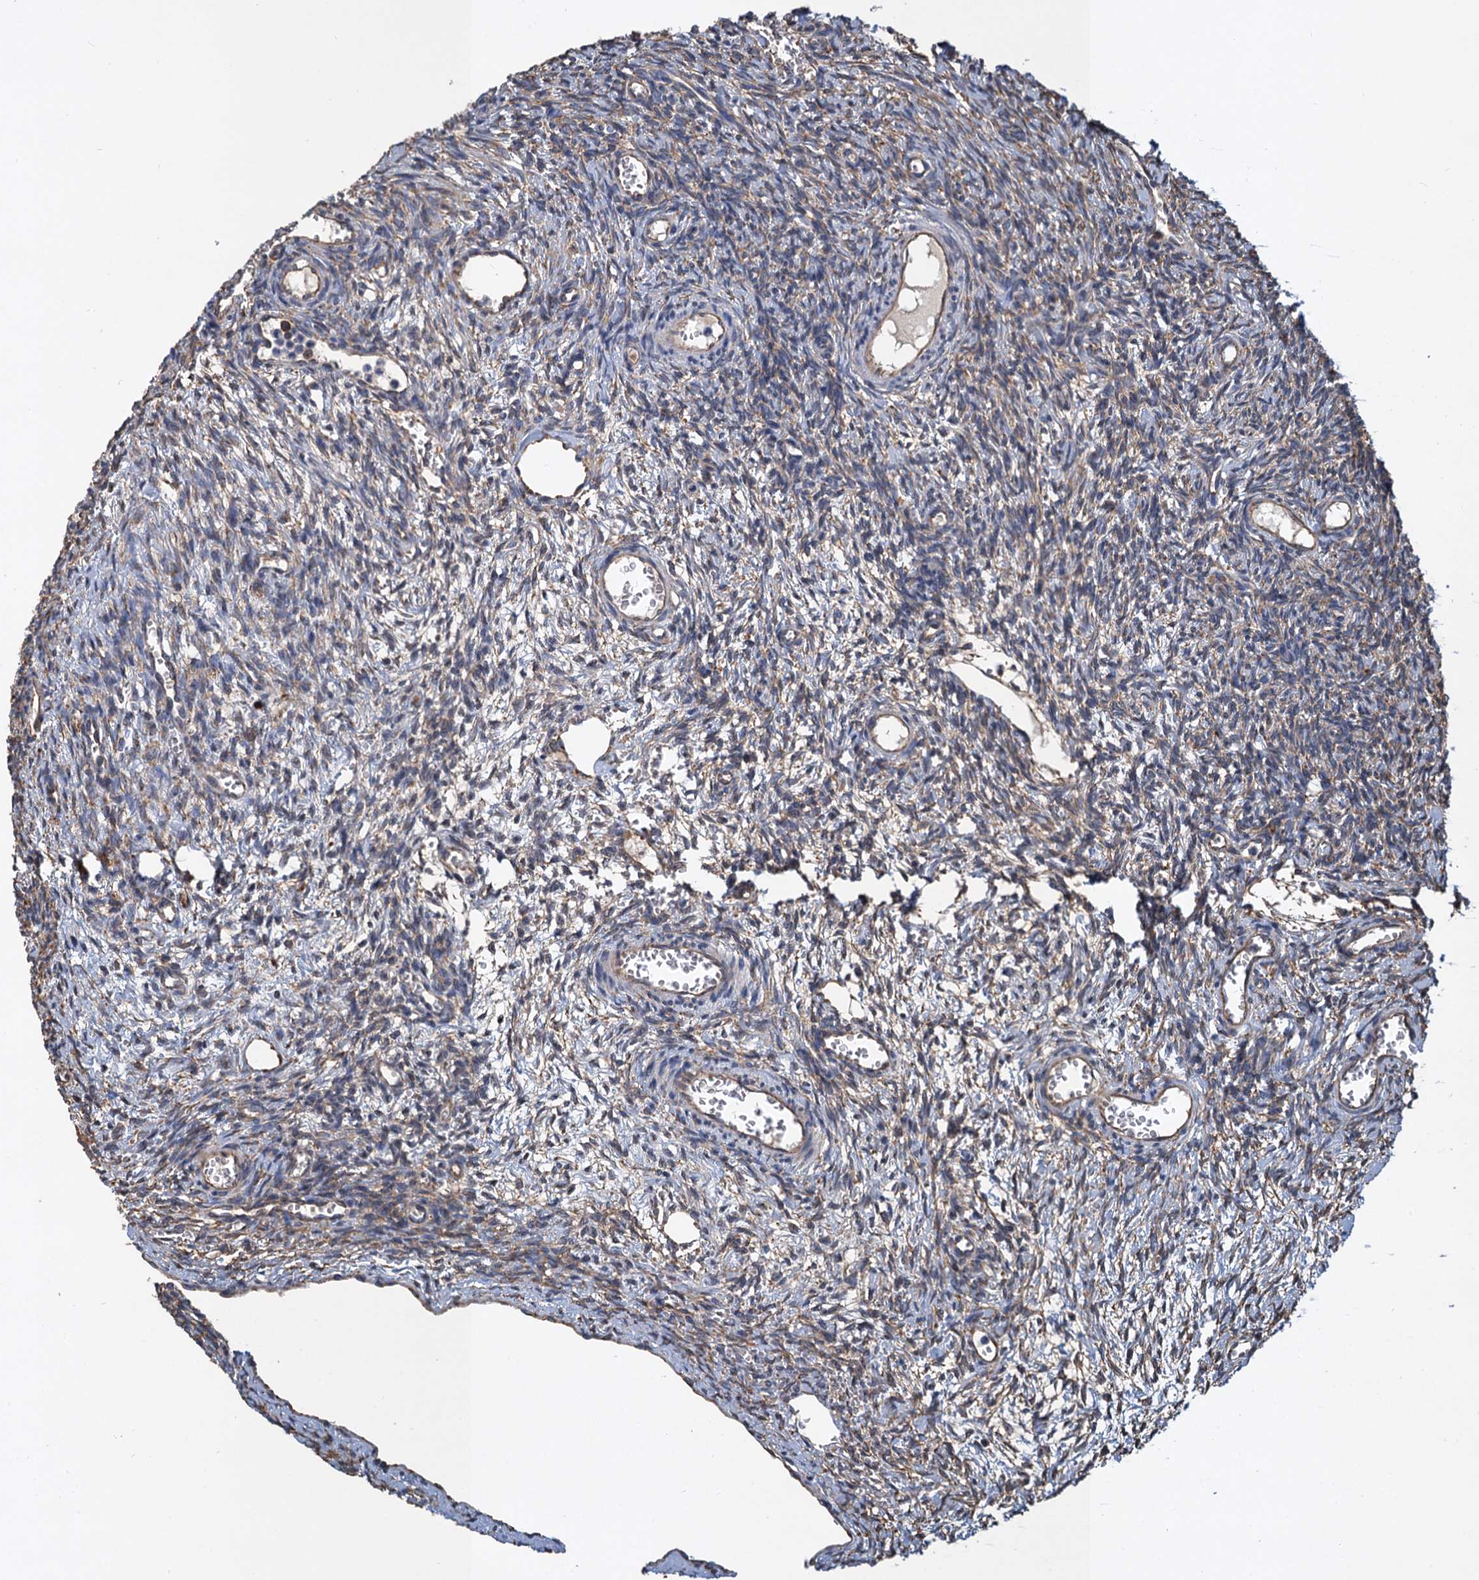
{"staining": {"intensity": "weak", "quantity": "25%-75%", "location": "cytoplasmic/membranous"}, "tissue": "ovary", "cell_type": "Ovarian stroma cells", "image_type": "normal", "snomed": [{"axis": "morphology", "description": "Normal tissue, NOS"}, {"axis": "topography", "description": "Ovary"}], "caption": "Immunohistochemistry (DAB) staining of unremarkable ovary reveals weak cytoplasmic/membranous protein staining in about 25%-75% of ovarian stroma cells.", "gene": "LINS1", "patient": {"sex": "female", "age": 39}}